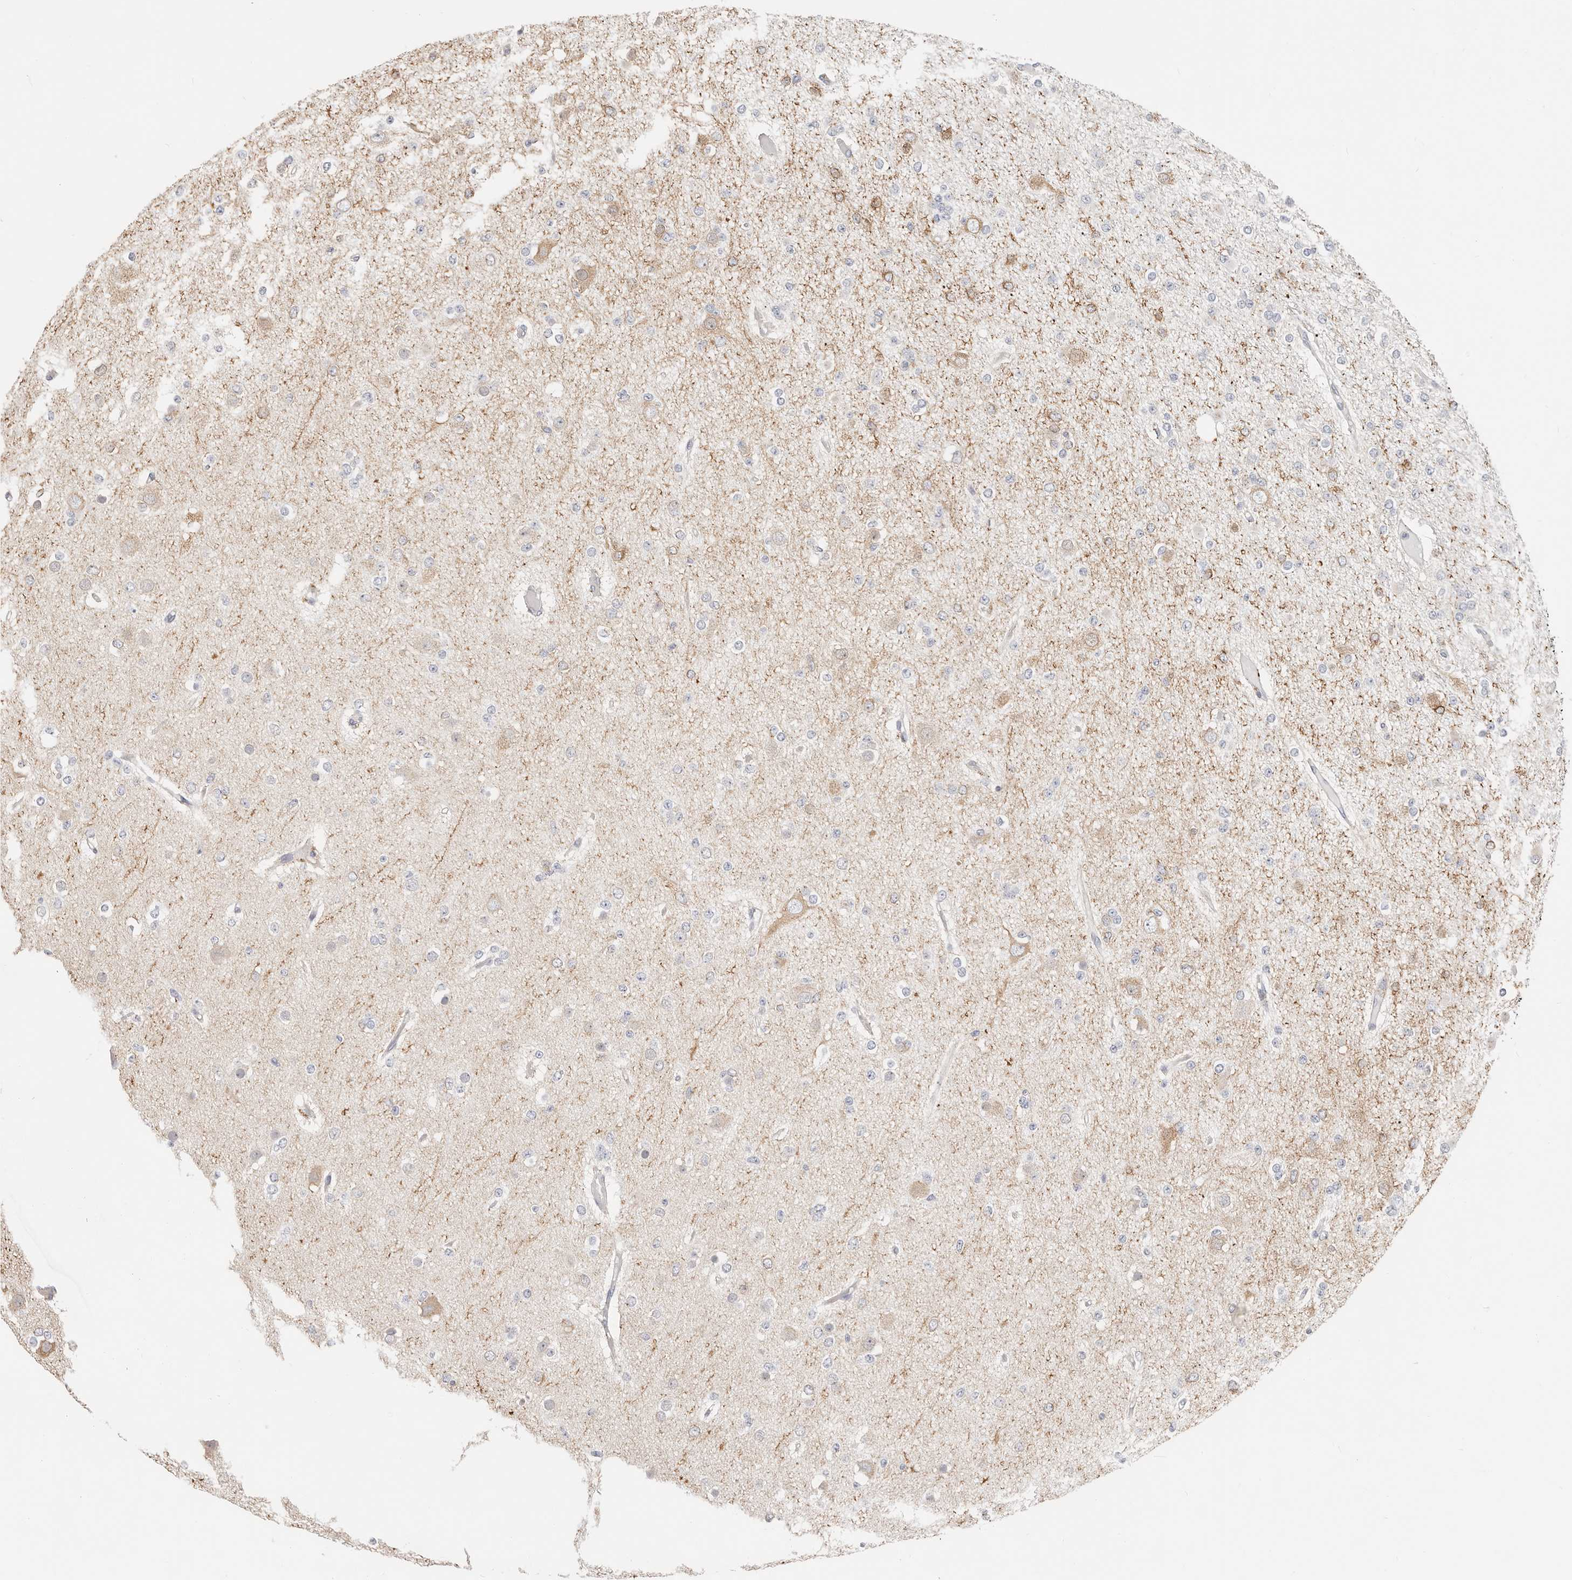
{"staining": {"intensity": "negative", "quantity": "none", "location": "none"}, "tissue": "glioma", "cell_type": "Tumor cells", "image_type": "cancer", "snomed": [{"axis": "morphology", "description": "Glioma, malignant, Low grade"}, {"axis": "topography", "description": "Brain"}], "caption": "The histopathology image exhibits no significant staining in tumor cells of low-grade glioma (malignant).", "gene": "ZRANB1", "patient": {"sex": "female", "age": 22}}